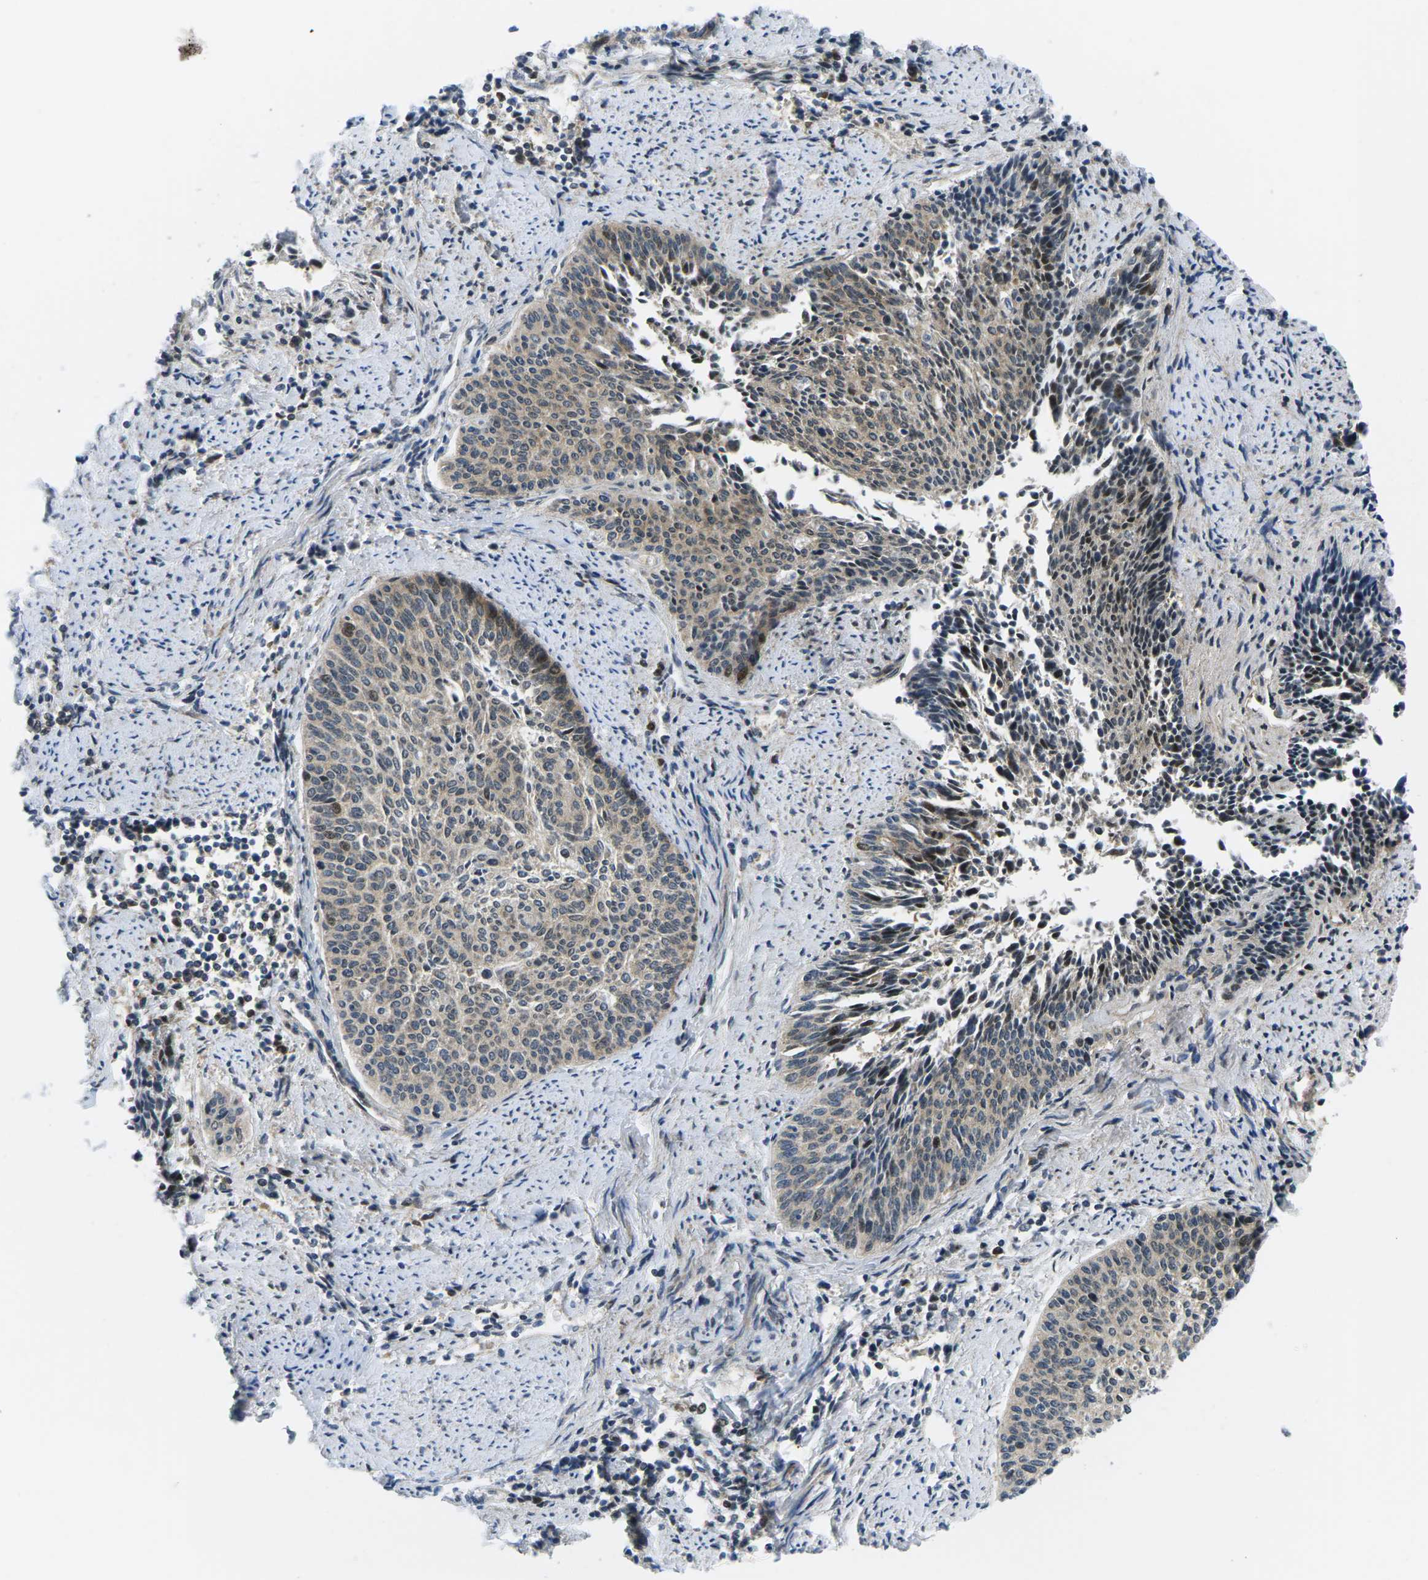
{"staining": {"intensity": "weak", "quantity": "25%-75%", "location": "cytoplasmic/membranous,nuclear"}, "tissue": "cervical cancer", "cell_type": "Tumor cells", "image_type": "cancer", "snomed": [{"axis": "morphology", "description": "Squamous cell carcinoma, NOS"}, {"axis": "topography", "description": "Cervix"}], "caption": "Brown immunohistochemical staining in human squamous cell carcinoma (cervical) exhibits weak cytoplasmic/membranous and nuclear expression in approximately 25%-75% of tumor cells.", "gene": "EIF4E", "patient": {"sex": "female", "age": 55}}